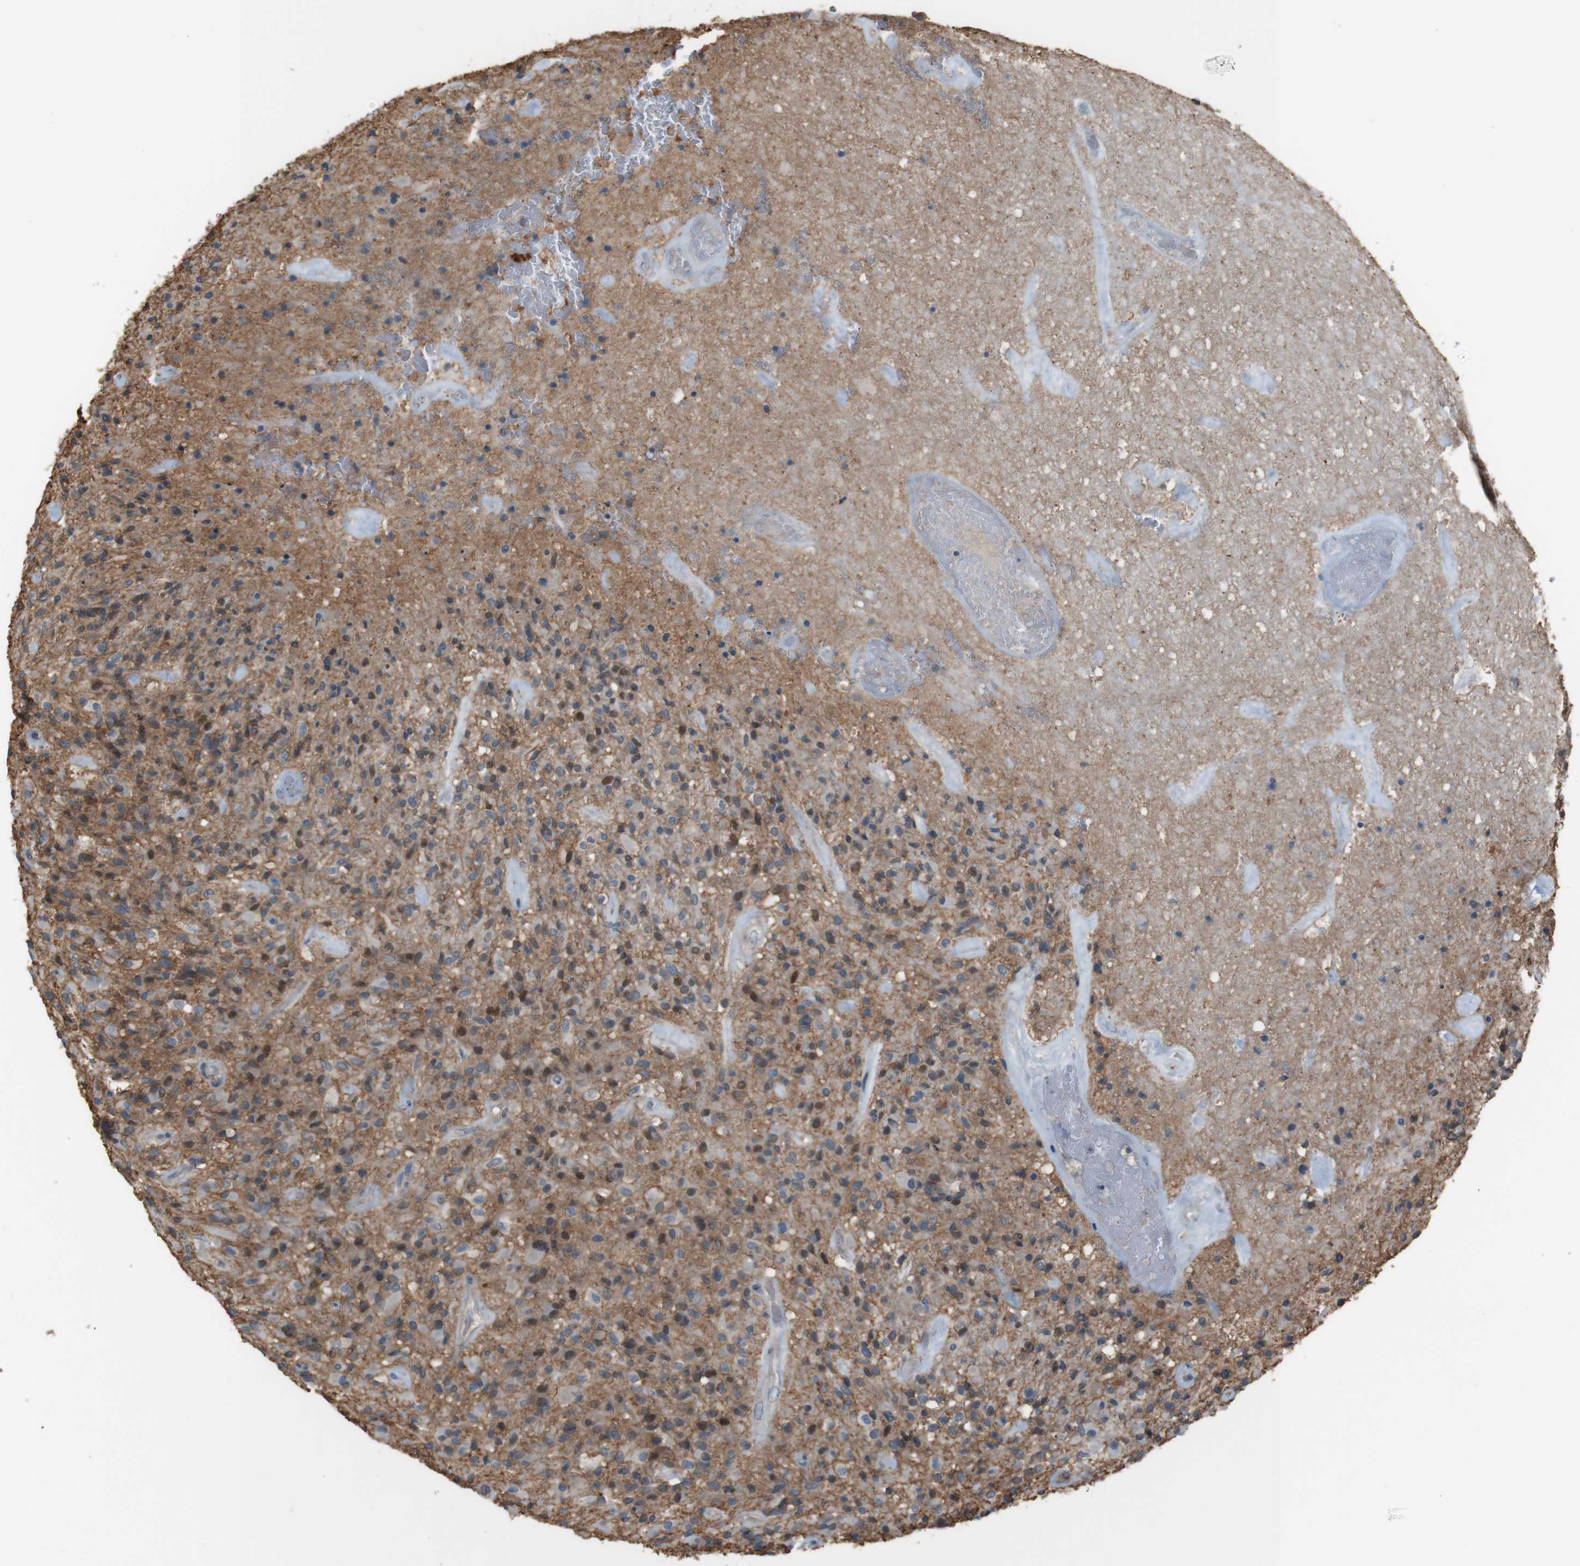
{"staining": {"intensity": "weak", "quantity": "<25%", "location": "cytoplasmic/membranous"}, "tissue": "glioma", "cell_type": "Tumor cells", "image_type": "cancer", "snomed": [{"axis": "morphology", "description": "Glioma, malignant, High grade"}, {"axis": "topography", "description": "Brain"}], "caption": "Tumor cells are negative for protein expression in human glioma.", "gene": "ATP2B1", "patient": {"sex": "male", "age": 71}}